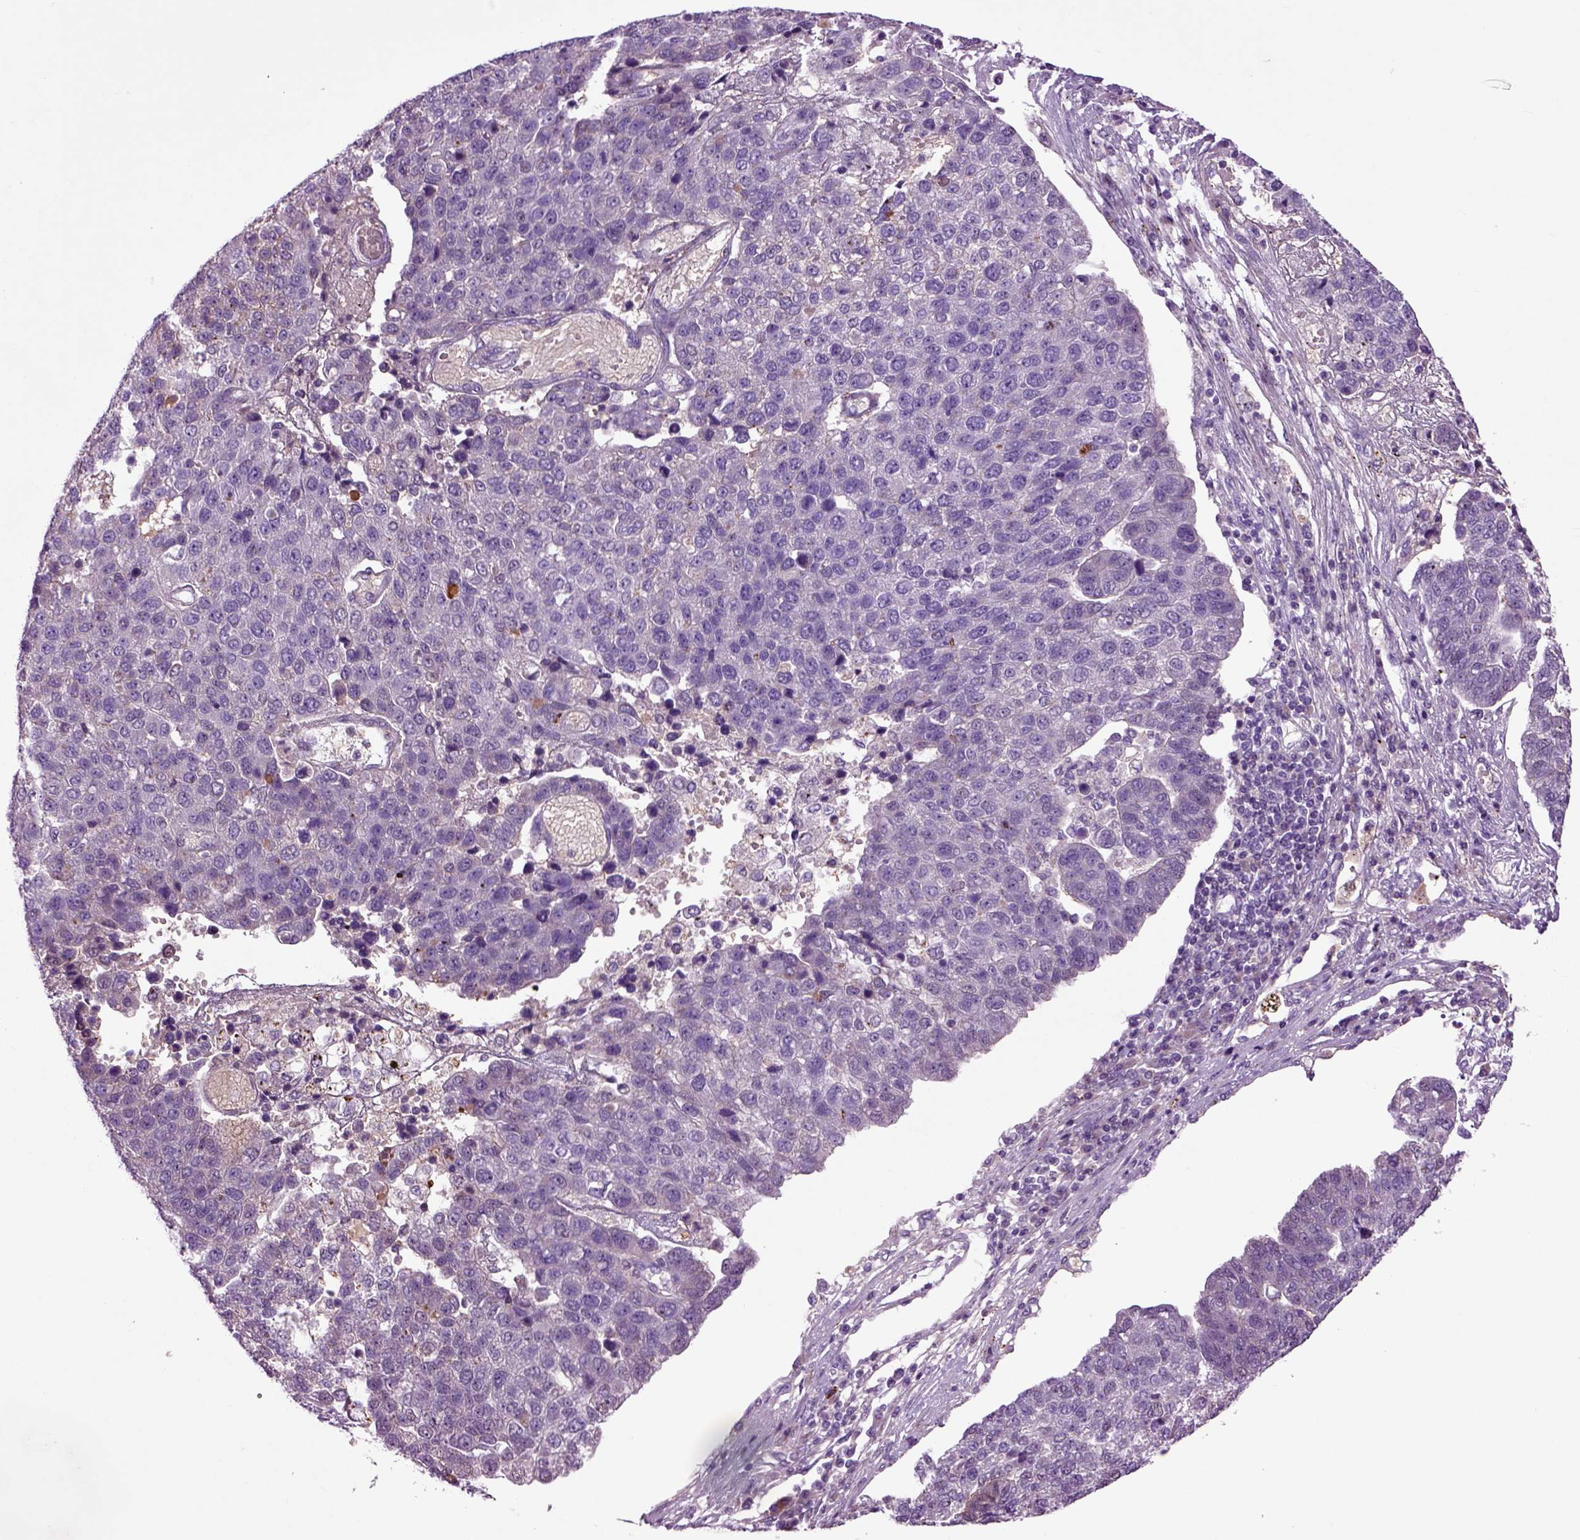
{"staining": {"intensity": "negative", "quantity": "none", "location": "none"}, "tissue": "pancreatic cancer", "cell_type": "Tumor cells", "image_type": "cancer", "snomed": [{"axis": "morphology", "description": "Adenocarcinoma, NOS"}, {"axis": "topography", "description": "Pancreas"}], "caption": "IHC image of pancreatic cancer stained for a protein (brown), which demonstrates no staining in tumor cells. (Stains: DAB (3,3'-diaminobenzidine) immunohistochemistry (IHC) with hematoxylin counter stain, Microscopy: brightfield microscopy at high magnification).", "gene": "SPON1", "patient": {"sex": "female", "age": 61}}